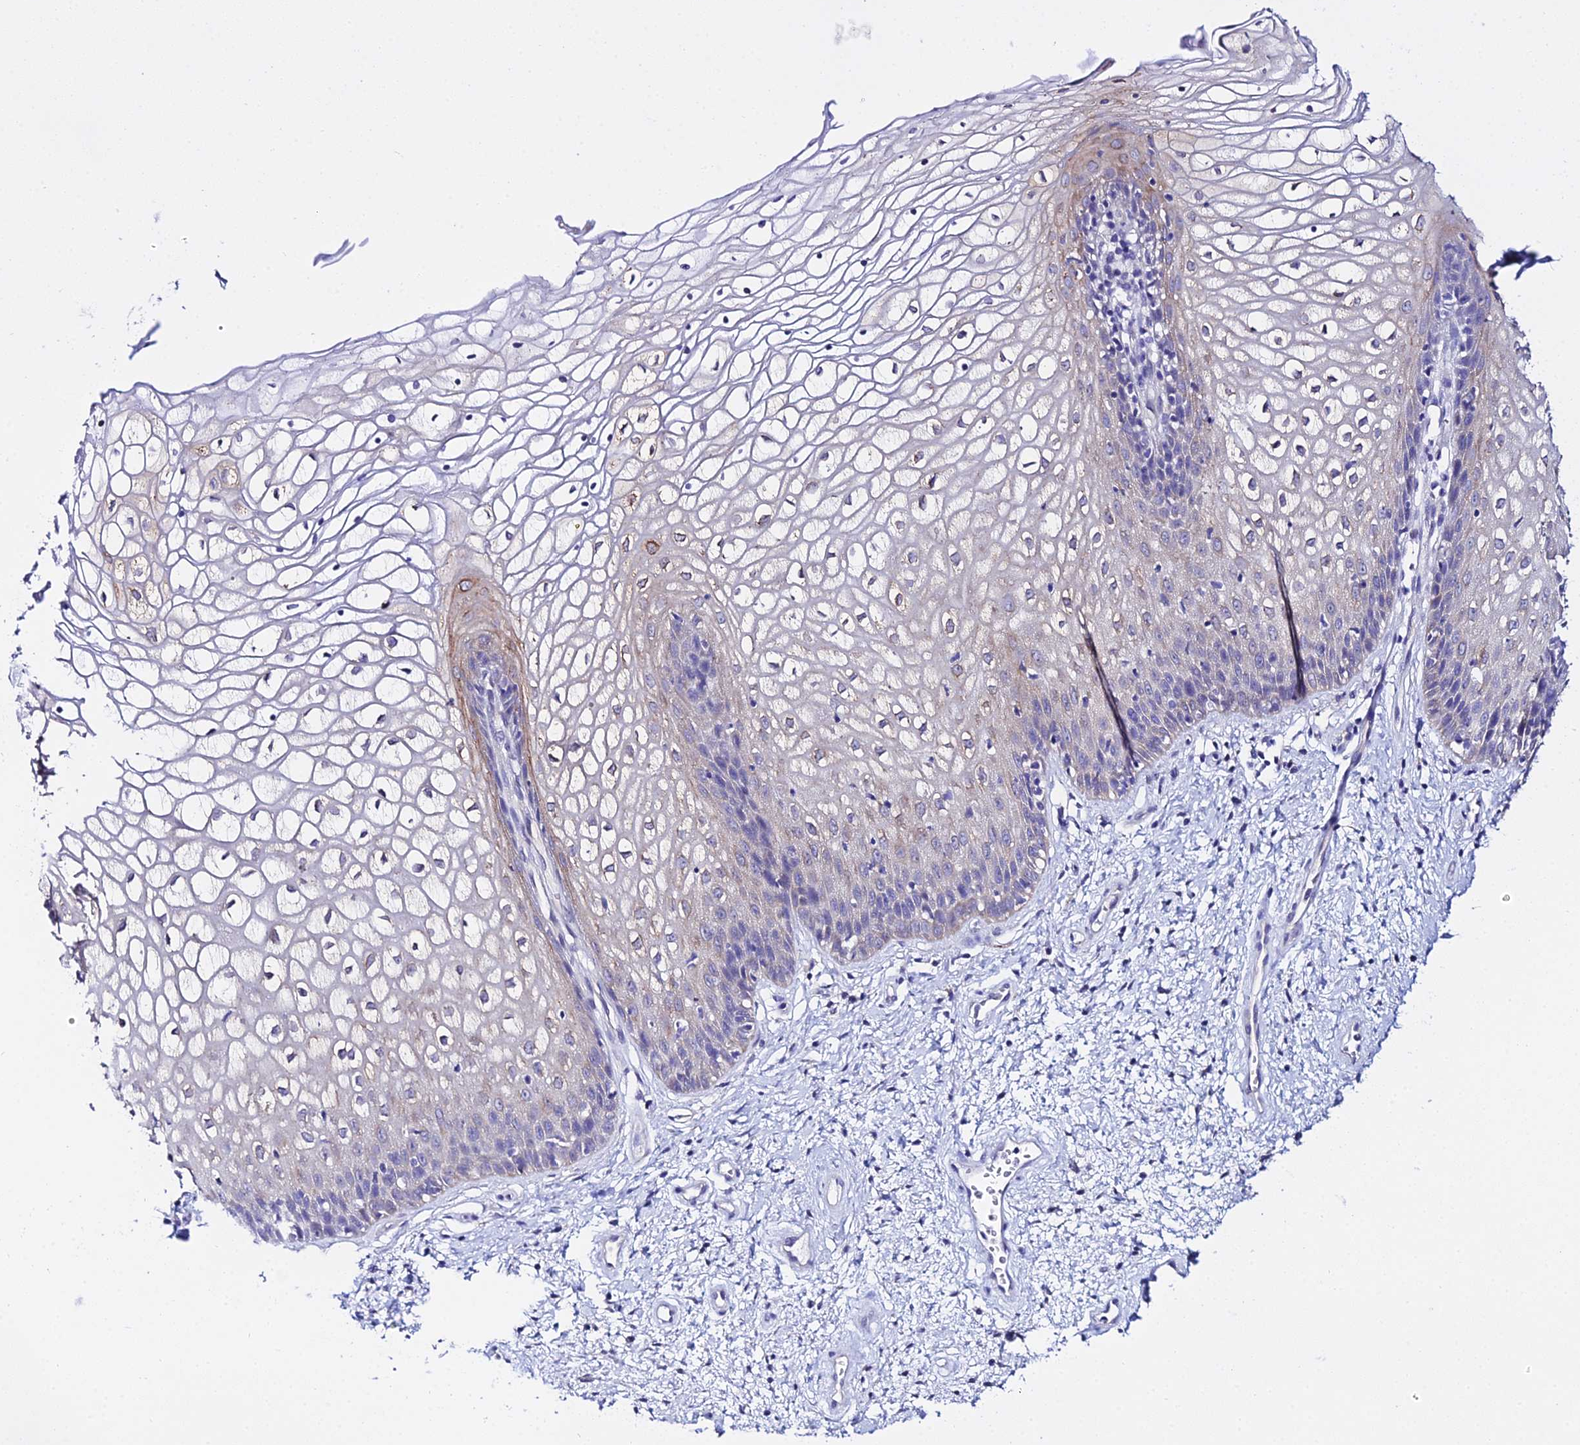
{"staining": {"intensity": "moderate", "quantity": "25%-75%", "location": "cytoplasmic/membranous"}, "tissue": "vagina", "cell_type": "Squamous epithelial cells", "image_type": "normal", "snomed": [{"axis": "morphology", "description": "Normal tissue, NOS"}, {"axis": "topography", "description": "Vagina"}], "caption": "Squamous epithelial cells reveal medium levels of moderate cytoplasmic/membranous staining in approximately 25%-75% of cells in normal vagina.", "gene": "ATG16L2", "patient": {"sex": "female", "age": 34}}